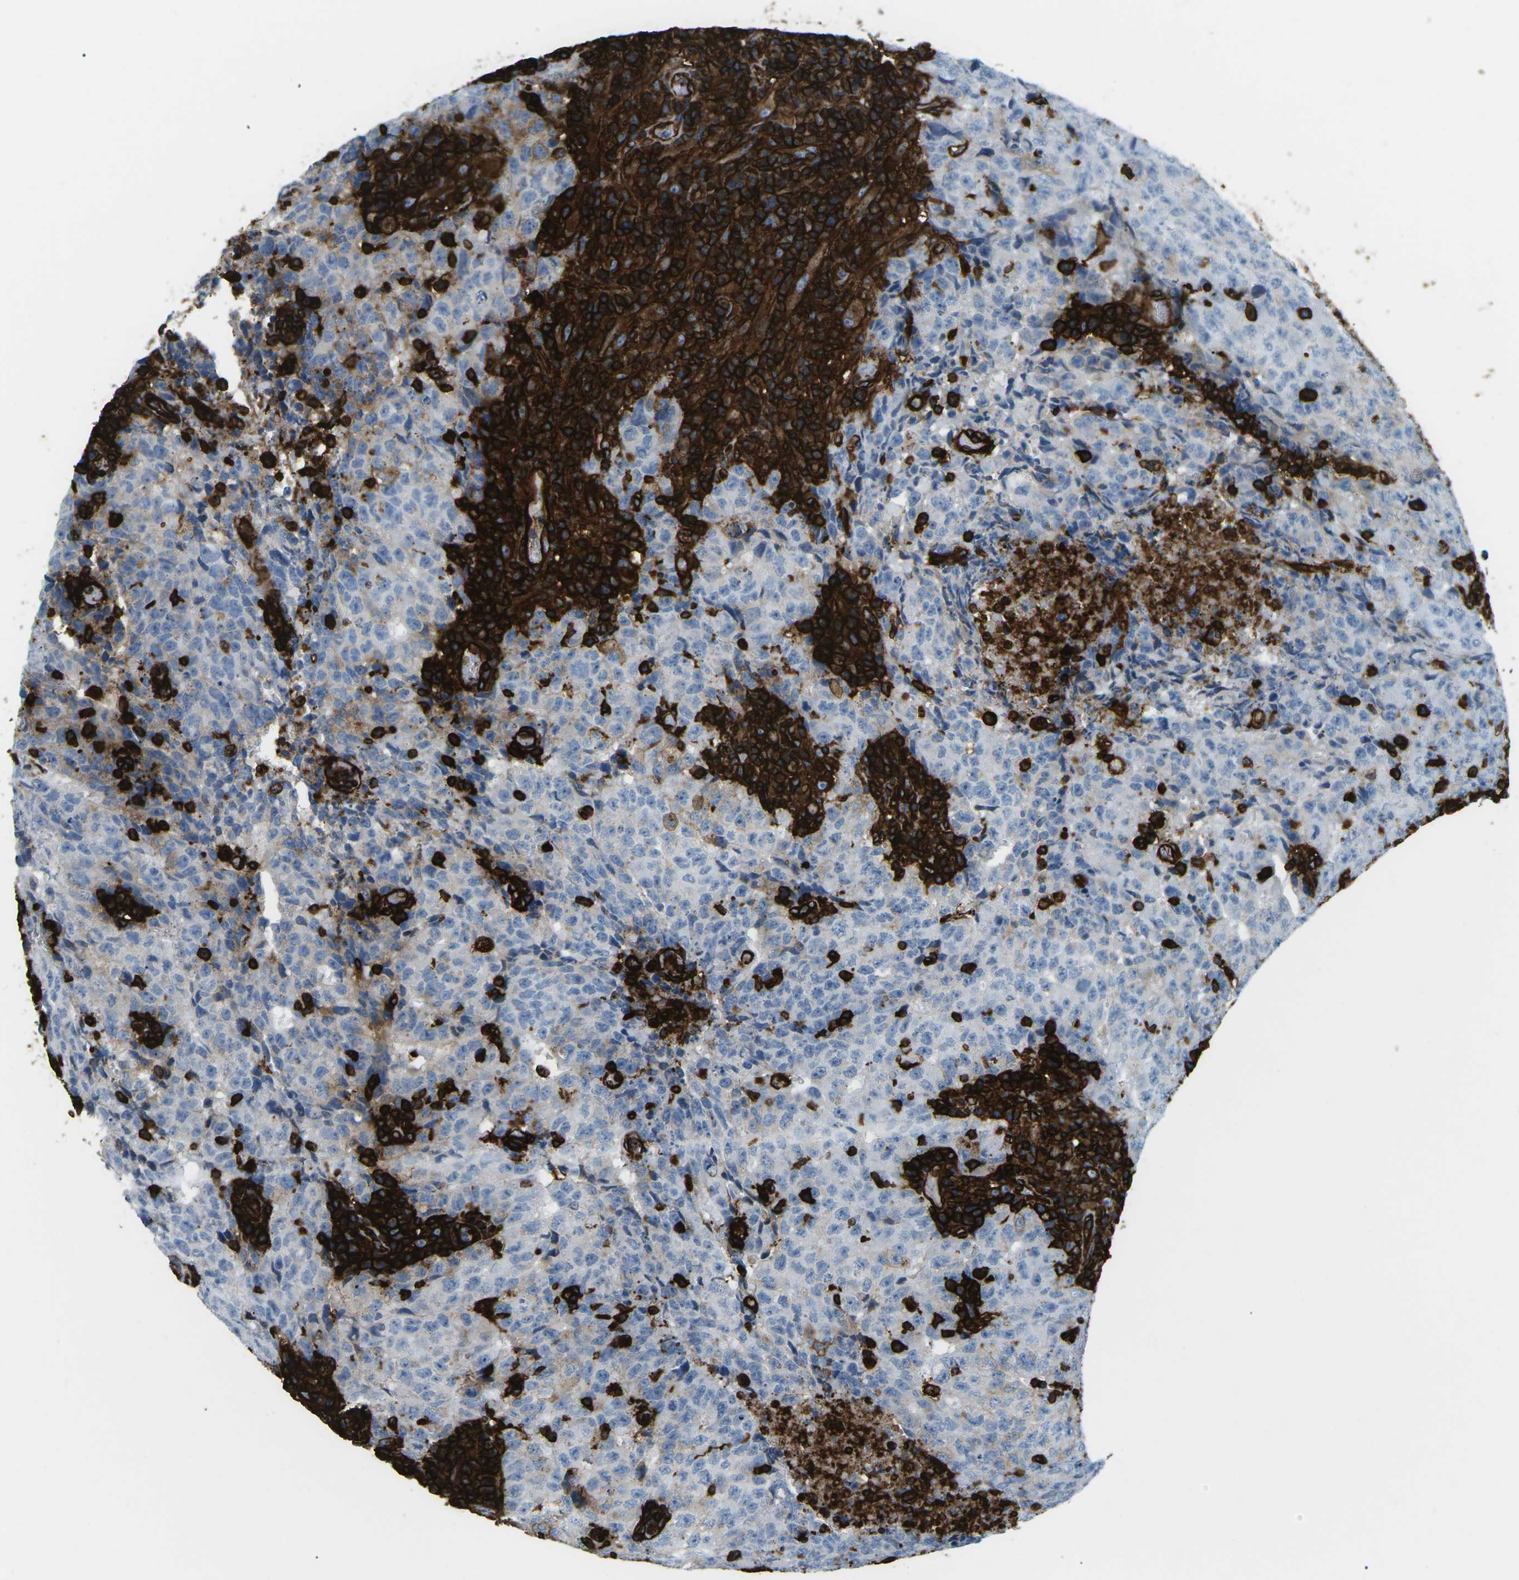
{"staining": {"intensity": "negative", "quantity": "none", "location": "none"}, "tissue": "testis cancer", "cell_type": "Tumor cells", "image_type": "cancer", "snomed": [{"axis": "morphology", "description": "Necrosis, NOS"}, {"axis": "morphology", "description": "Carcinoma, Embryonal, NOS"}, {"axis": "topography", "description": "Testis"}], "caption": "Tumor cells are negative for brown protein staining in testis cancer (embryonal carcinoma).", "gene": "HLA-B", "patient": {"sex": "male", "age": 19}}